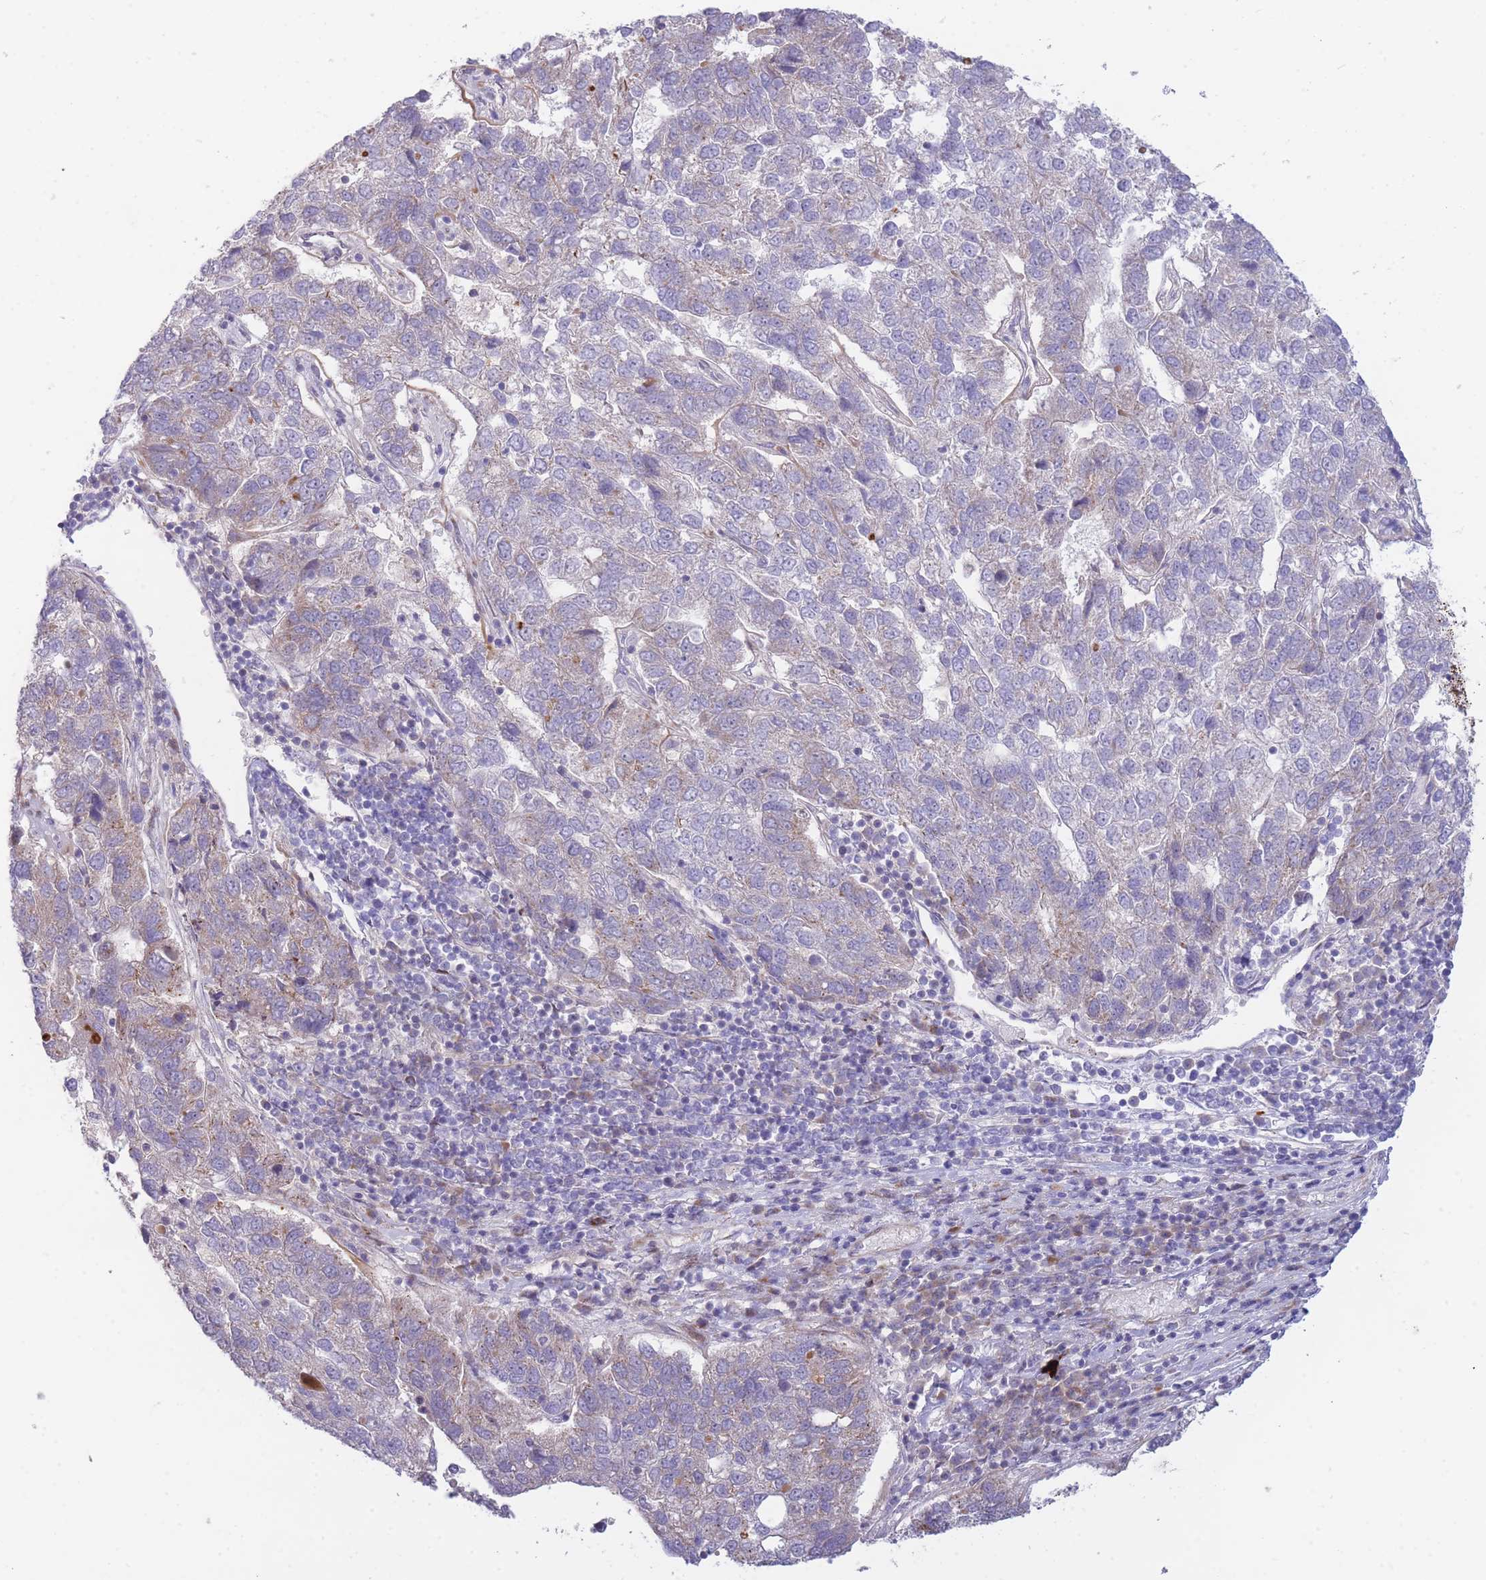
{"staining": {"intensity": "weak", "quantity": "<25%", "location": "cytoplasmic/membranous"}, "tissue": "pancreatic cancer", "cell_type": "Tumor cells", "image_type": "cancer", "snomed": [{"axis": "morphology", "description": "Adenocarcinoma, NOS"}, {"axis": "topography", "description": "Pancreas"}], "caption": "Immunohistochemistry photomicrograph of pancreatic cancer stained for a protein (brown), which displays no expression in tumor cells.", "gene": "ATP5MC2", "patient": {"sex": "female", "age": 61}}